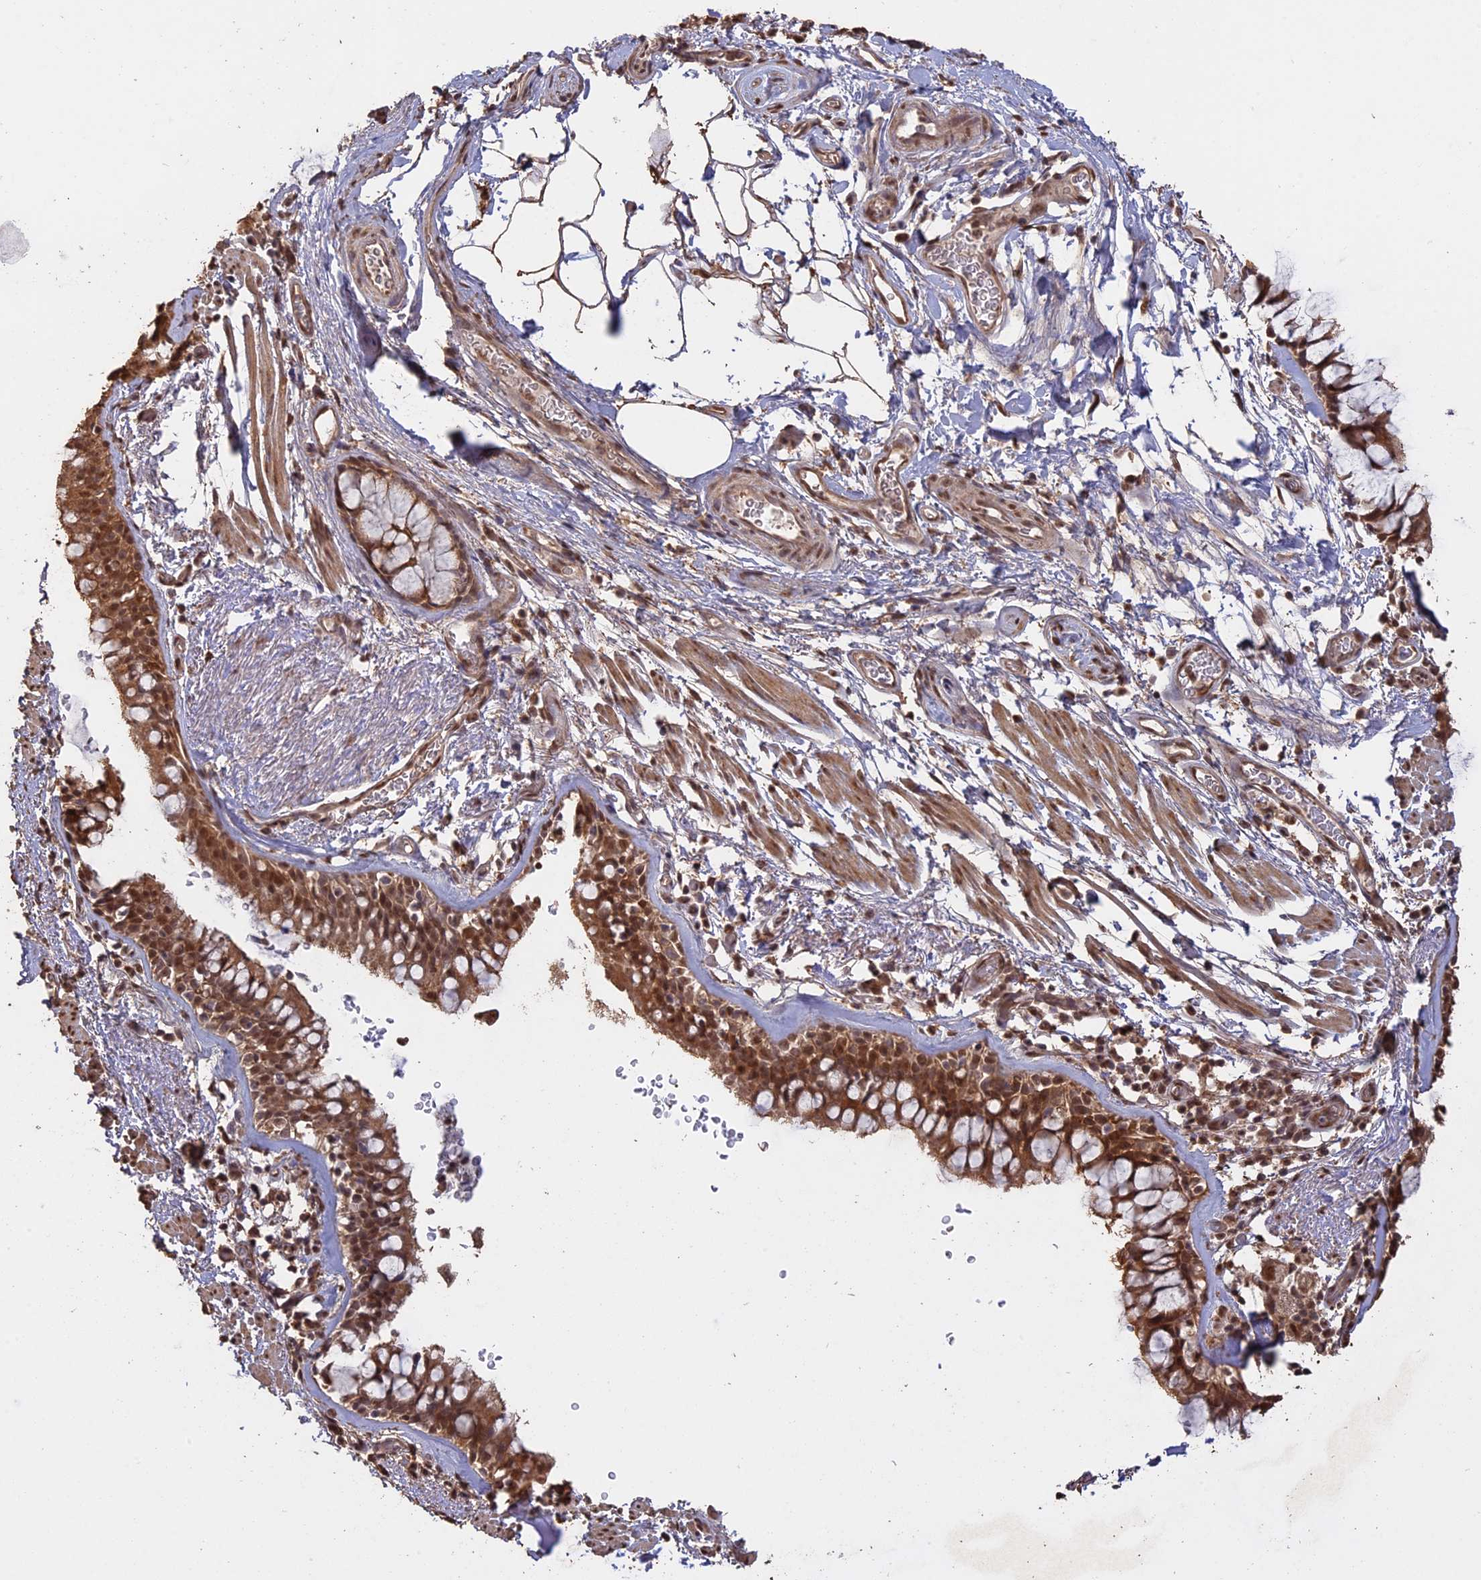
{"staining": {"intensity": "moderate", "quantity": ">75%", "location": "cytoplasmic/membranous,nuclear"}, "tissue": "bronchus", "cell_type": "Respiratory epithelial cells", "image_type": "normal", "snomed": [{"axis": "morphology", "description": "Normal tissue, NOS"}, {"axis": "topography", "description": "Bronchus"}], "caption": "The histopathology image reveals staining of normal bronchus, revealing moderate cytoplasmic/membranous,nuclear protein staining (brown color) within respiratory epithelial cells. (DAB = brown stain, brightfield microscopy at high magnification).", "gene": "PSMC6", "patient": {"sex": "male", "age": 65}}